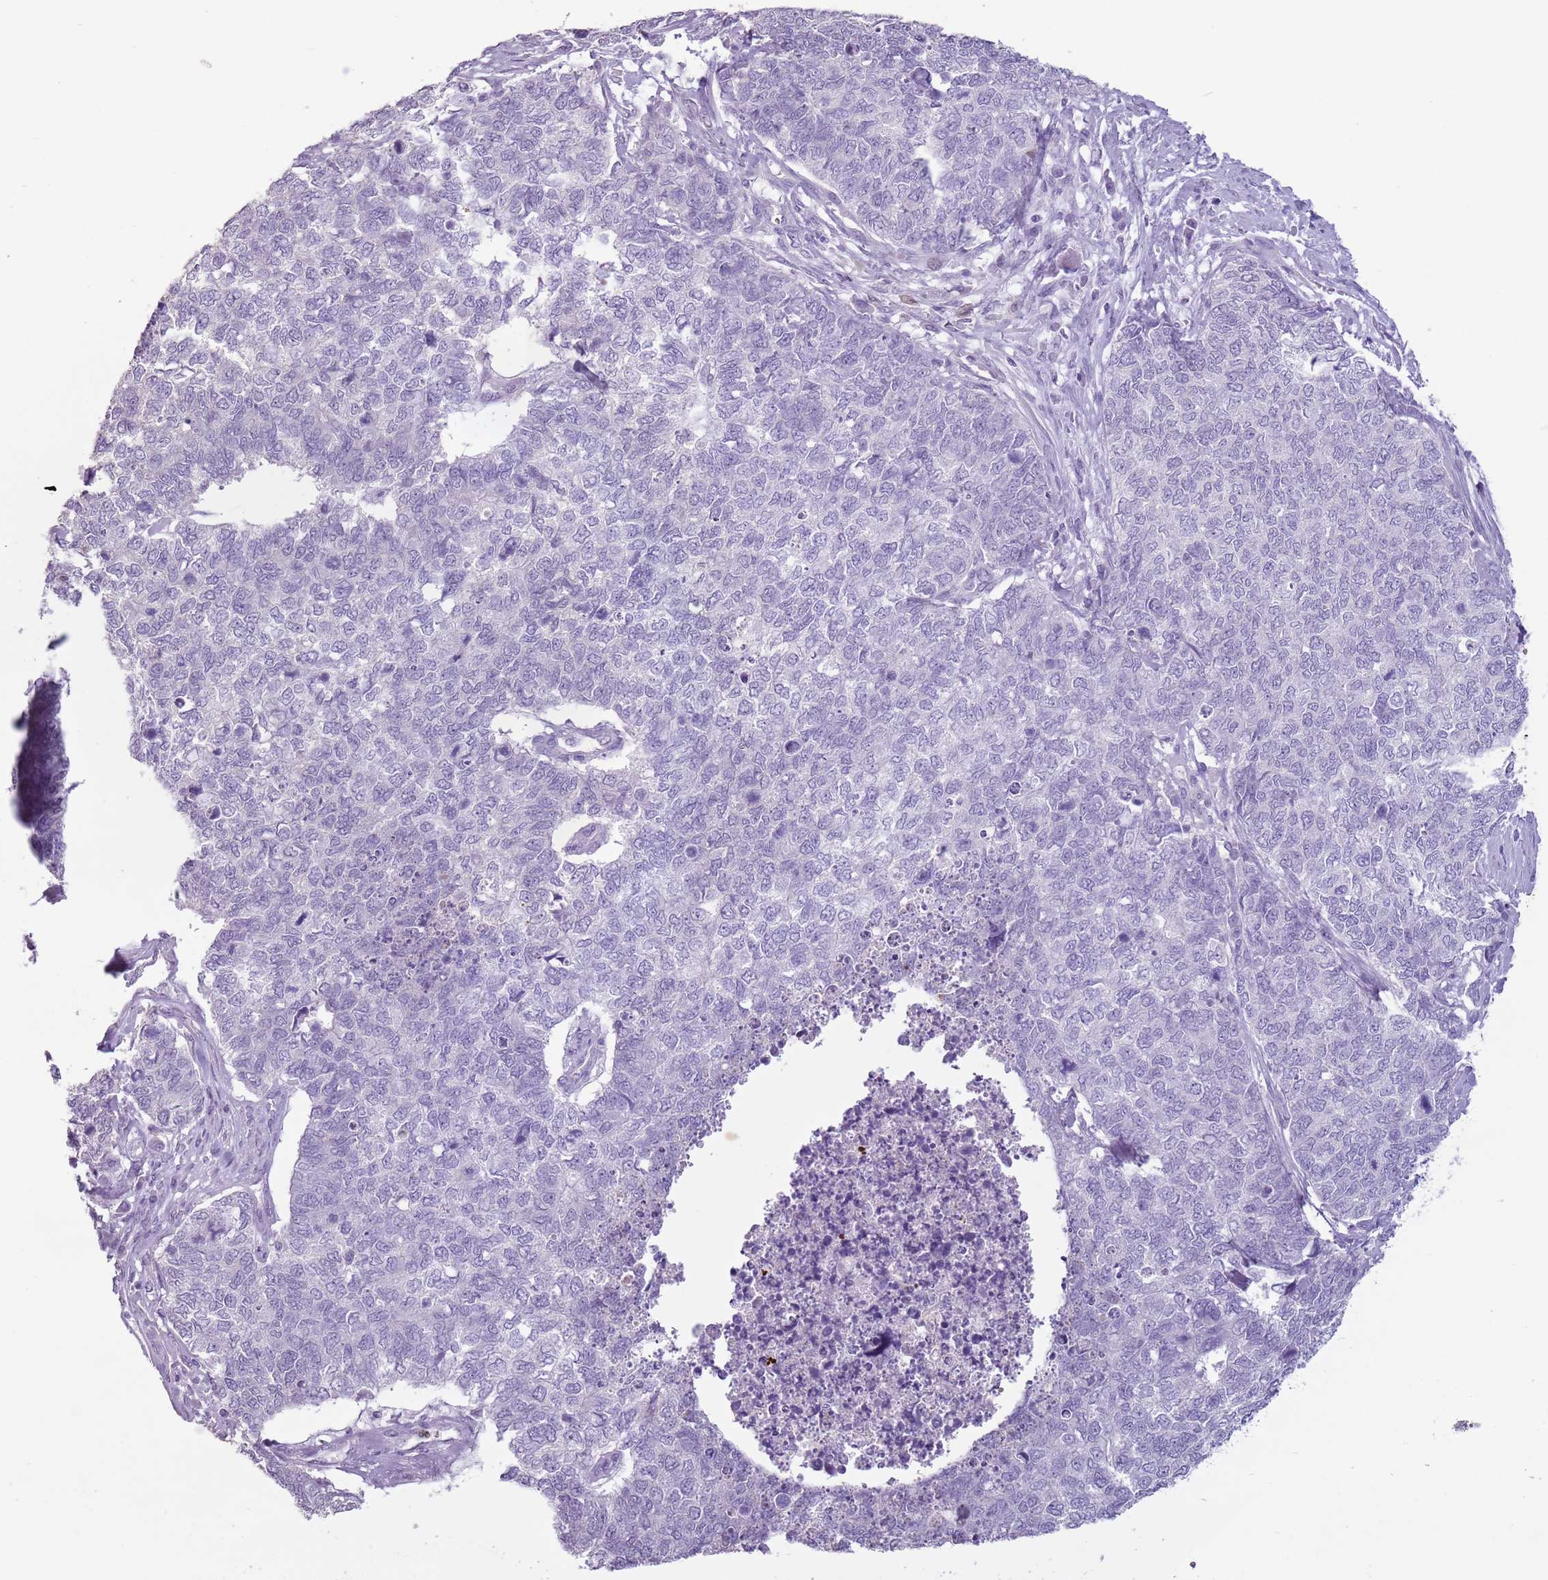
{"staining": {"intensity": "negative", "quantity": "none", "location": "none"}, "tissue": "cervical cancer", "cell_type": "Tumor cells", "image_type": "cancer", "snomed": [{"axis": "morphology", "description": "Squamous cell carcinoma, NOS"}, {"axis": "topography", "description": "Cervix"}], "caption": "Squamous cell carcinoma (cervical) stained for a protein using IHC reveals no expression tumor cells.", "gene": "CELF6", "patient": {"sex": "female", "age": 63}}